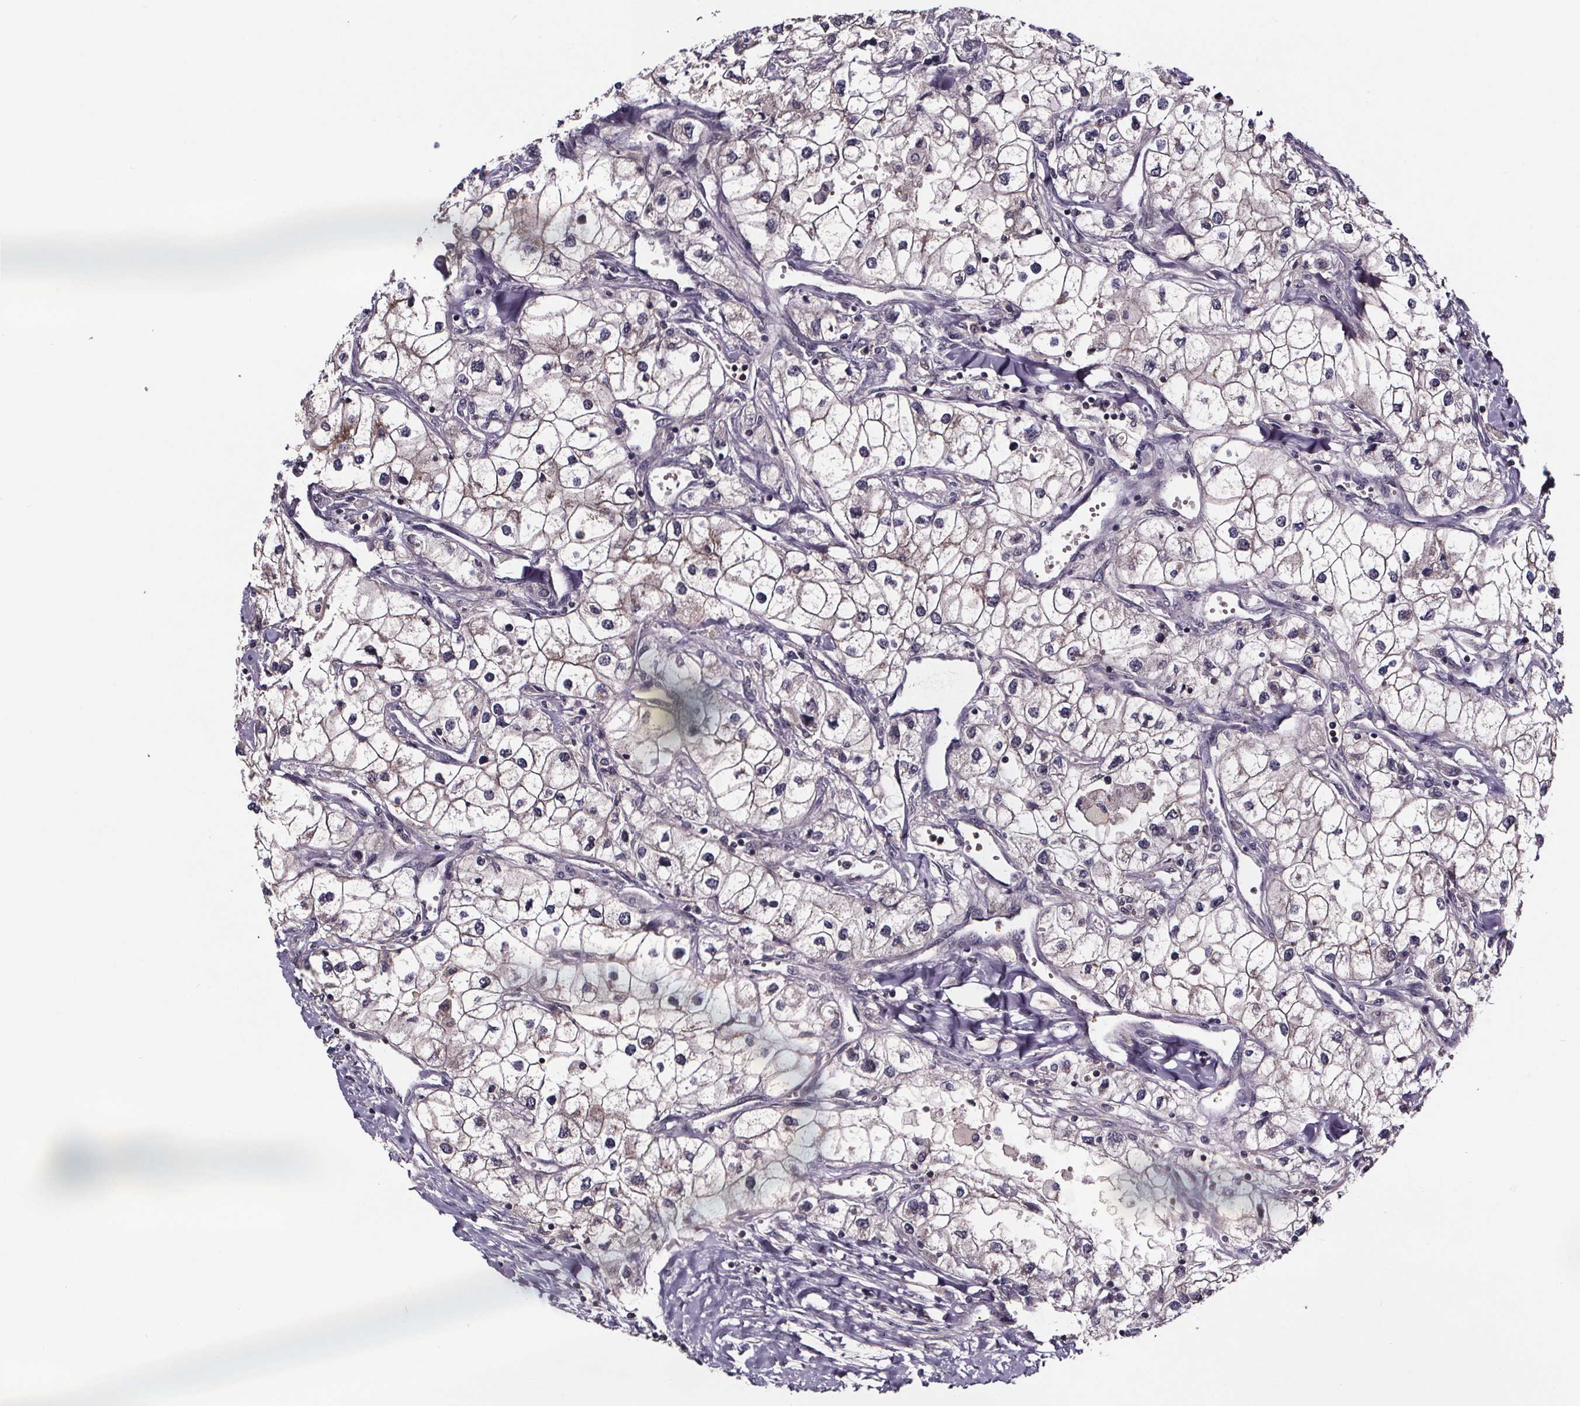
{"staining": {"intensity": "negative", "quantity": "none", "location": "none"}, "tissue": "renal cancer", "cell_type": "Tumor cells", "image_type": "cancer", "snomed": [{"axis": "morphology", "description": "Adenocarcinoma, NOS"}, {"axis": "topography", "description": "Kidney"}], "caption": "High magnification brightfield microscopy of renal cancer (adenocarcinoma) stained with DAB (brown) and counterstained with hematoxylin (blue): tumor cells show no significant expression.", "gene": "SMIM1", "patient": {"sex": "male", "age": 59}}